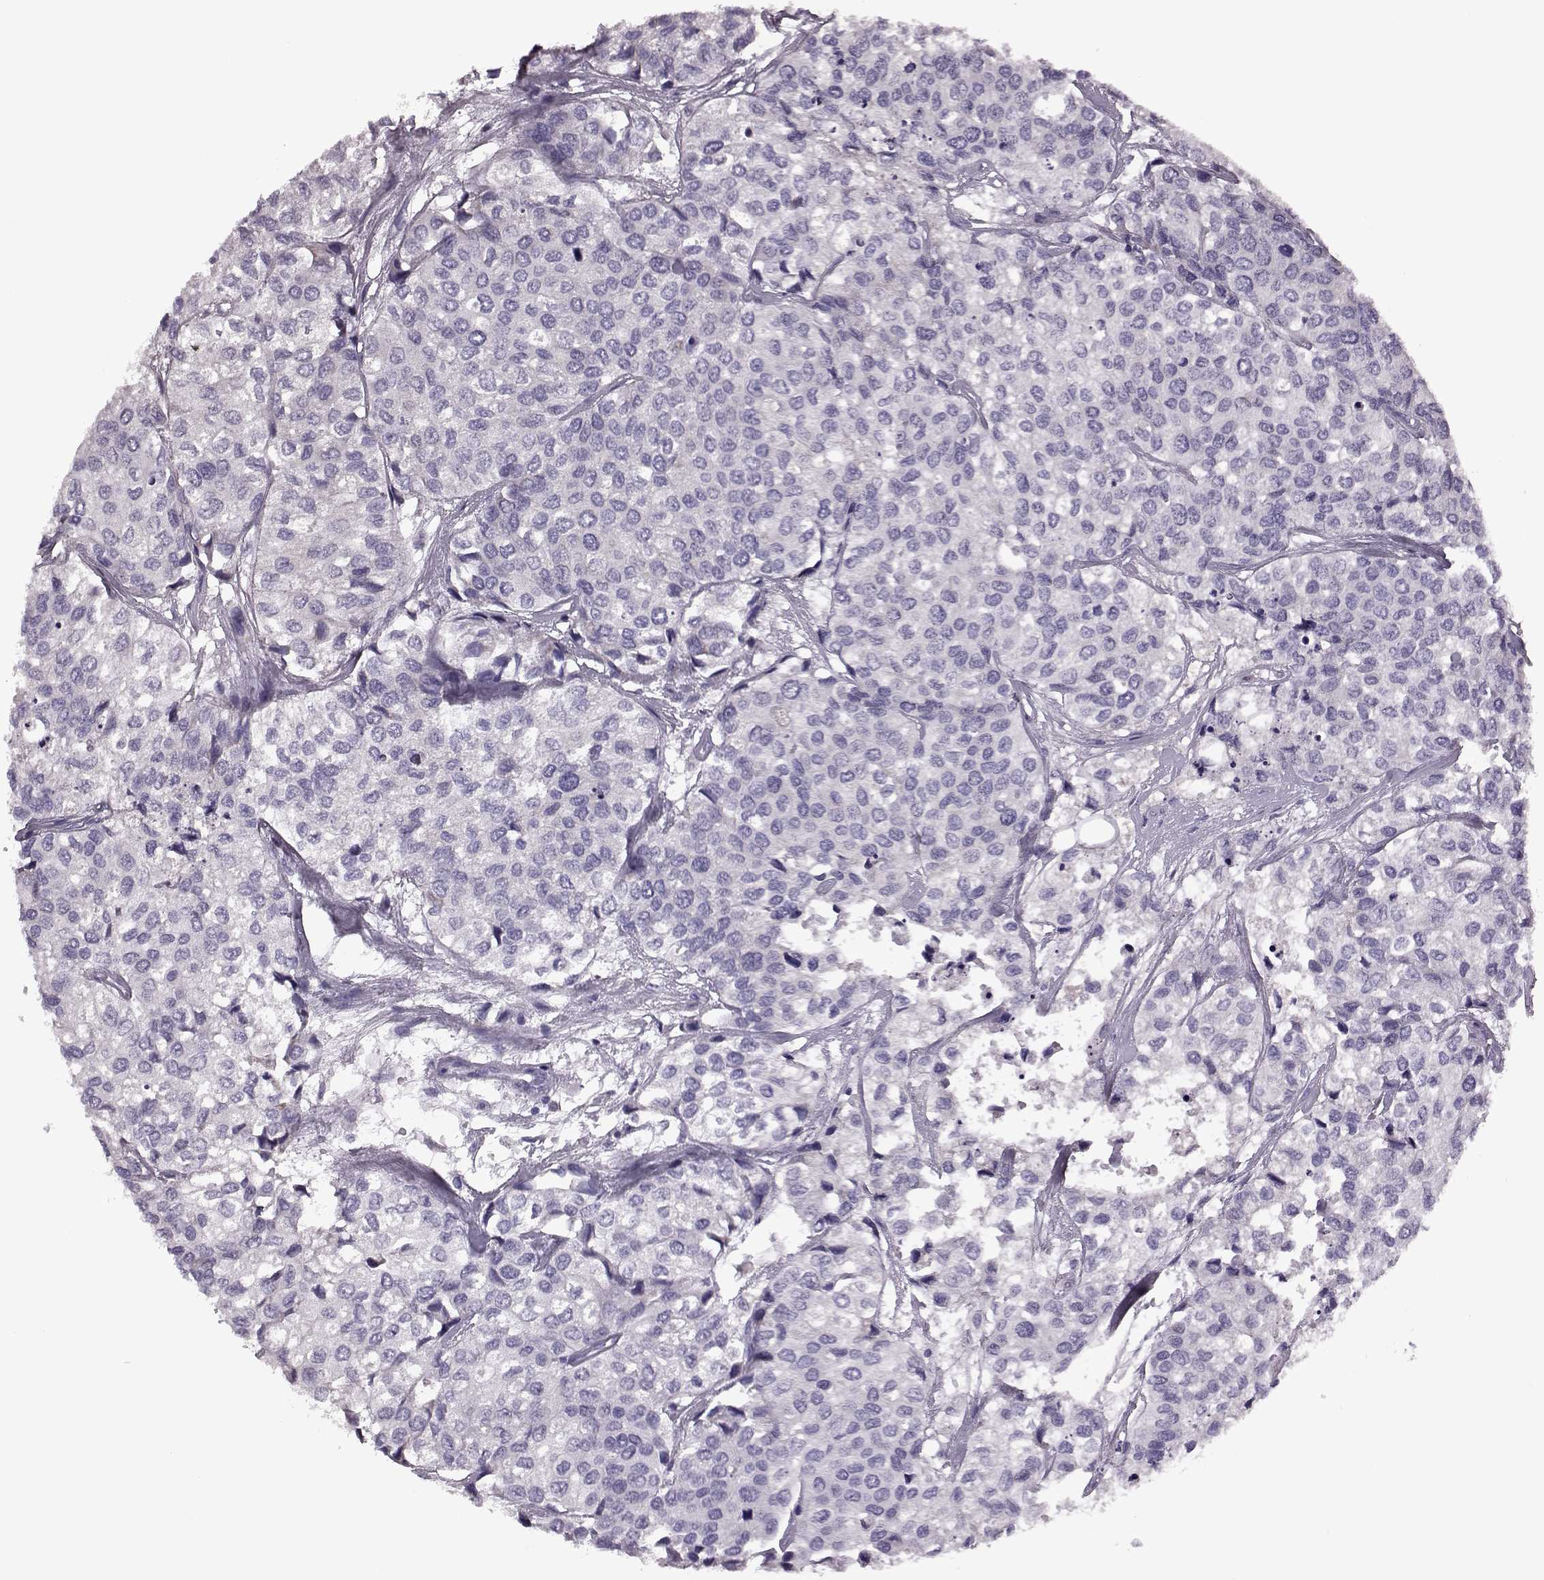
{"staining": {"intensity": "negative", "quantity": "none", "location": "none"}, "tissue": "urothelial cancer", "cell_type": "Tumor cells", "image_type": "cancer", "snomed": [{"axis": "morphology", "description": "Urothelial carcinoma, High grade"}, {"axis": "topography", "description": "Urinary bladder"}], "caption": "Immunohistochemical staining of human urothelial carcinoma (high-grade) displays no significant positivity in tumor cells.", "gene": "RIMS2", "patient": {"sex": "male", "age": 73}}